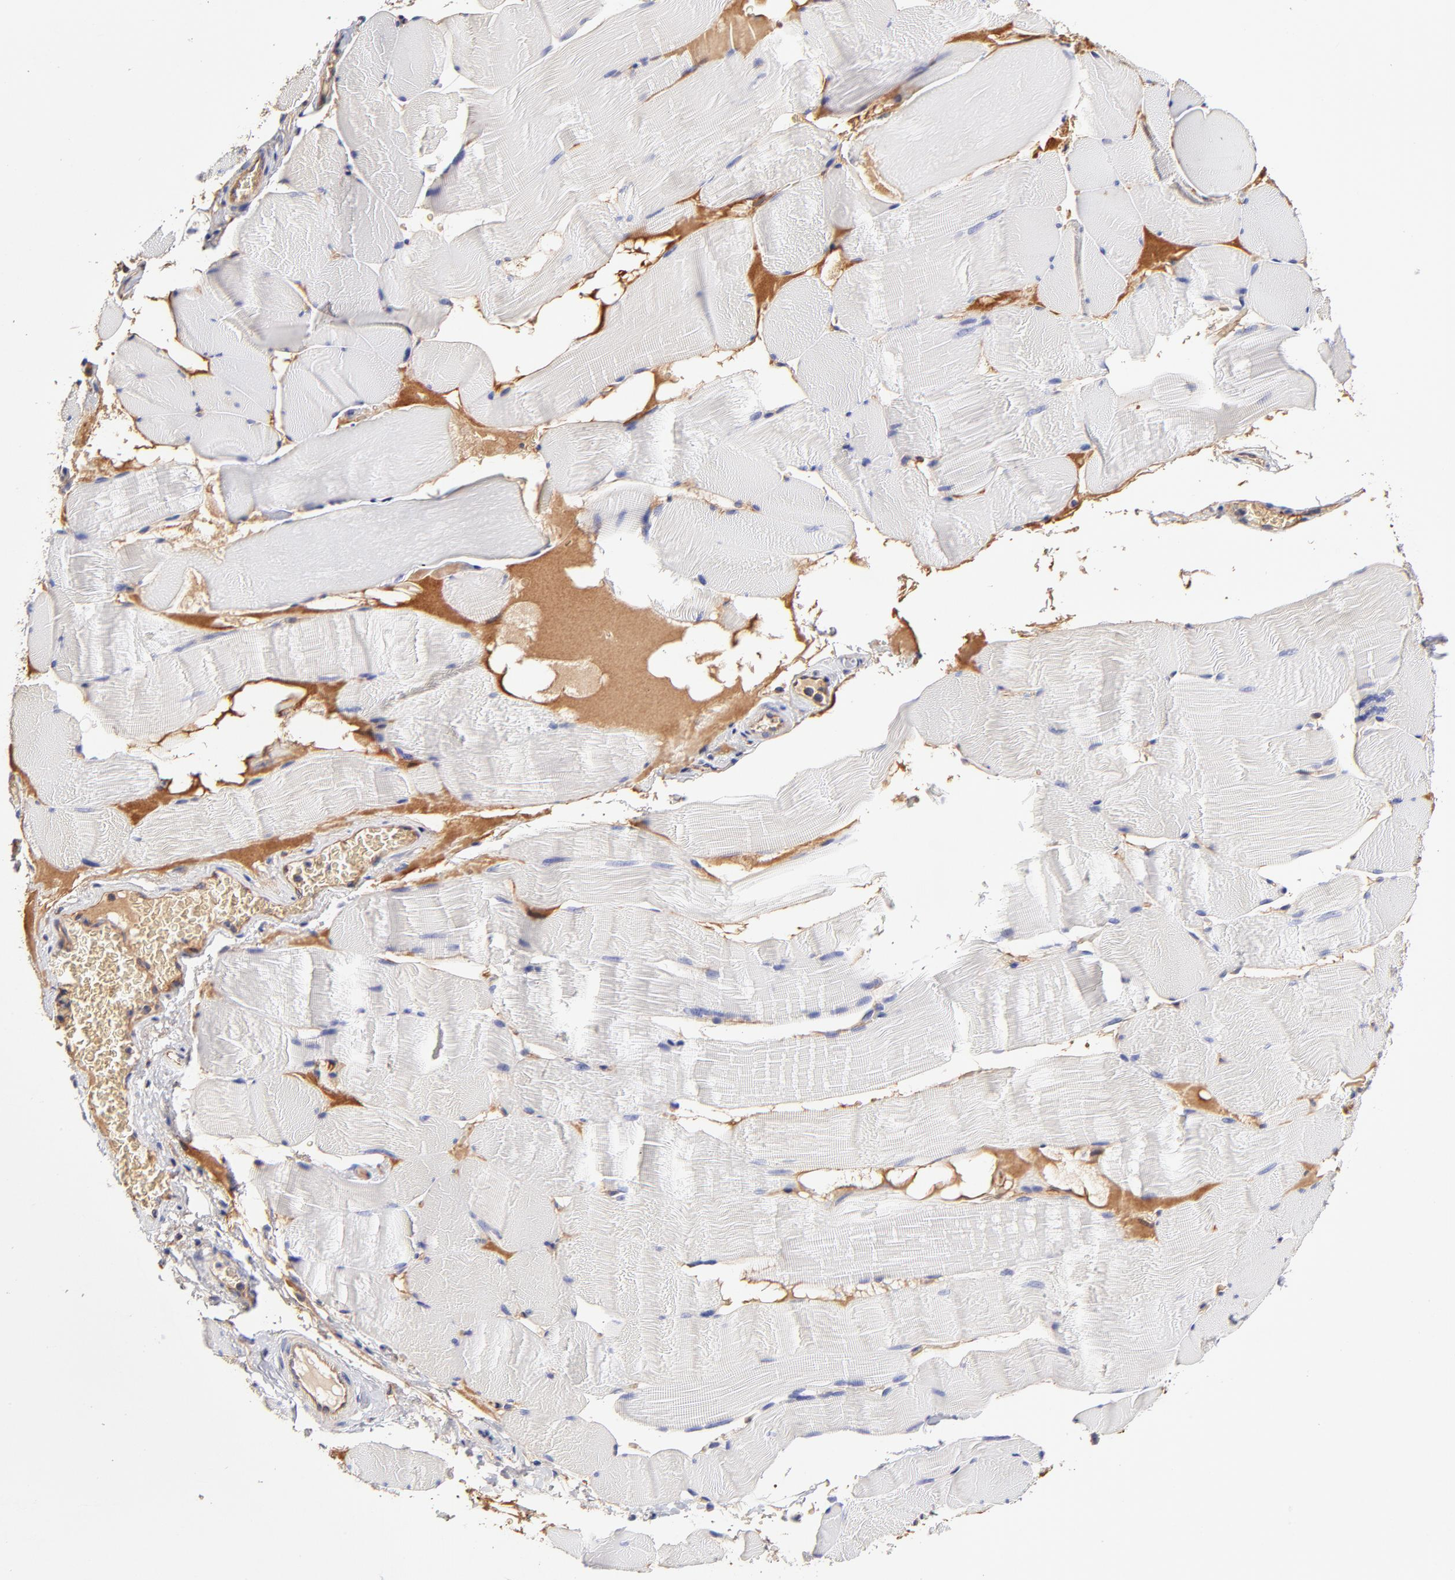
{"staining": {"intensity": "negative", "quantity": "none", "location": "none"}, "tissue": "skeletal muscle", "cell_type": "Myocytes", "image_type": "normal", "snomed": [{"axis": "morphology", "description": "Normal tissue, NOS"}, {"axis": "topography", "description": "Skeletal muscle"}], "caption": "This micrograph is of normal skeletal muscle stained with immunohistochemistry (IHC) to label a protein in brown with the nuclei are counter-stained blue. There is no staining in myocytes.", "gene": "CD2AP", "patient": {"sex": "male", "age": 62}}